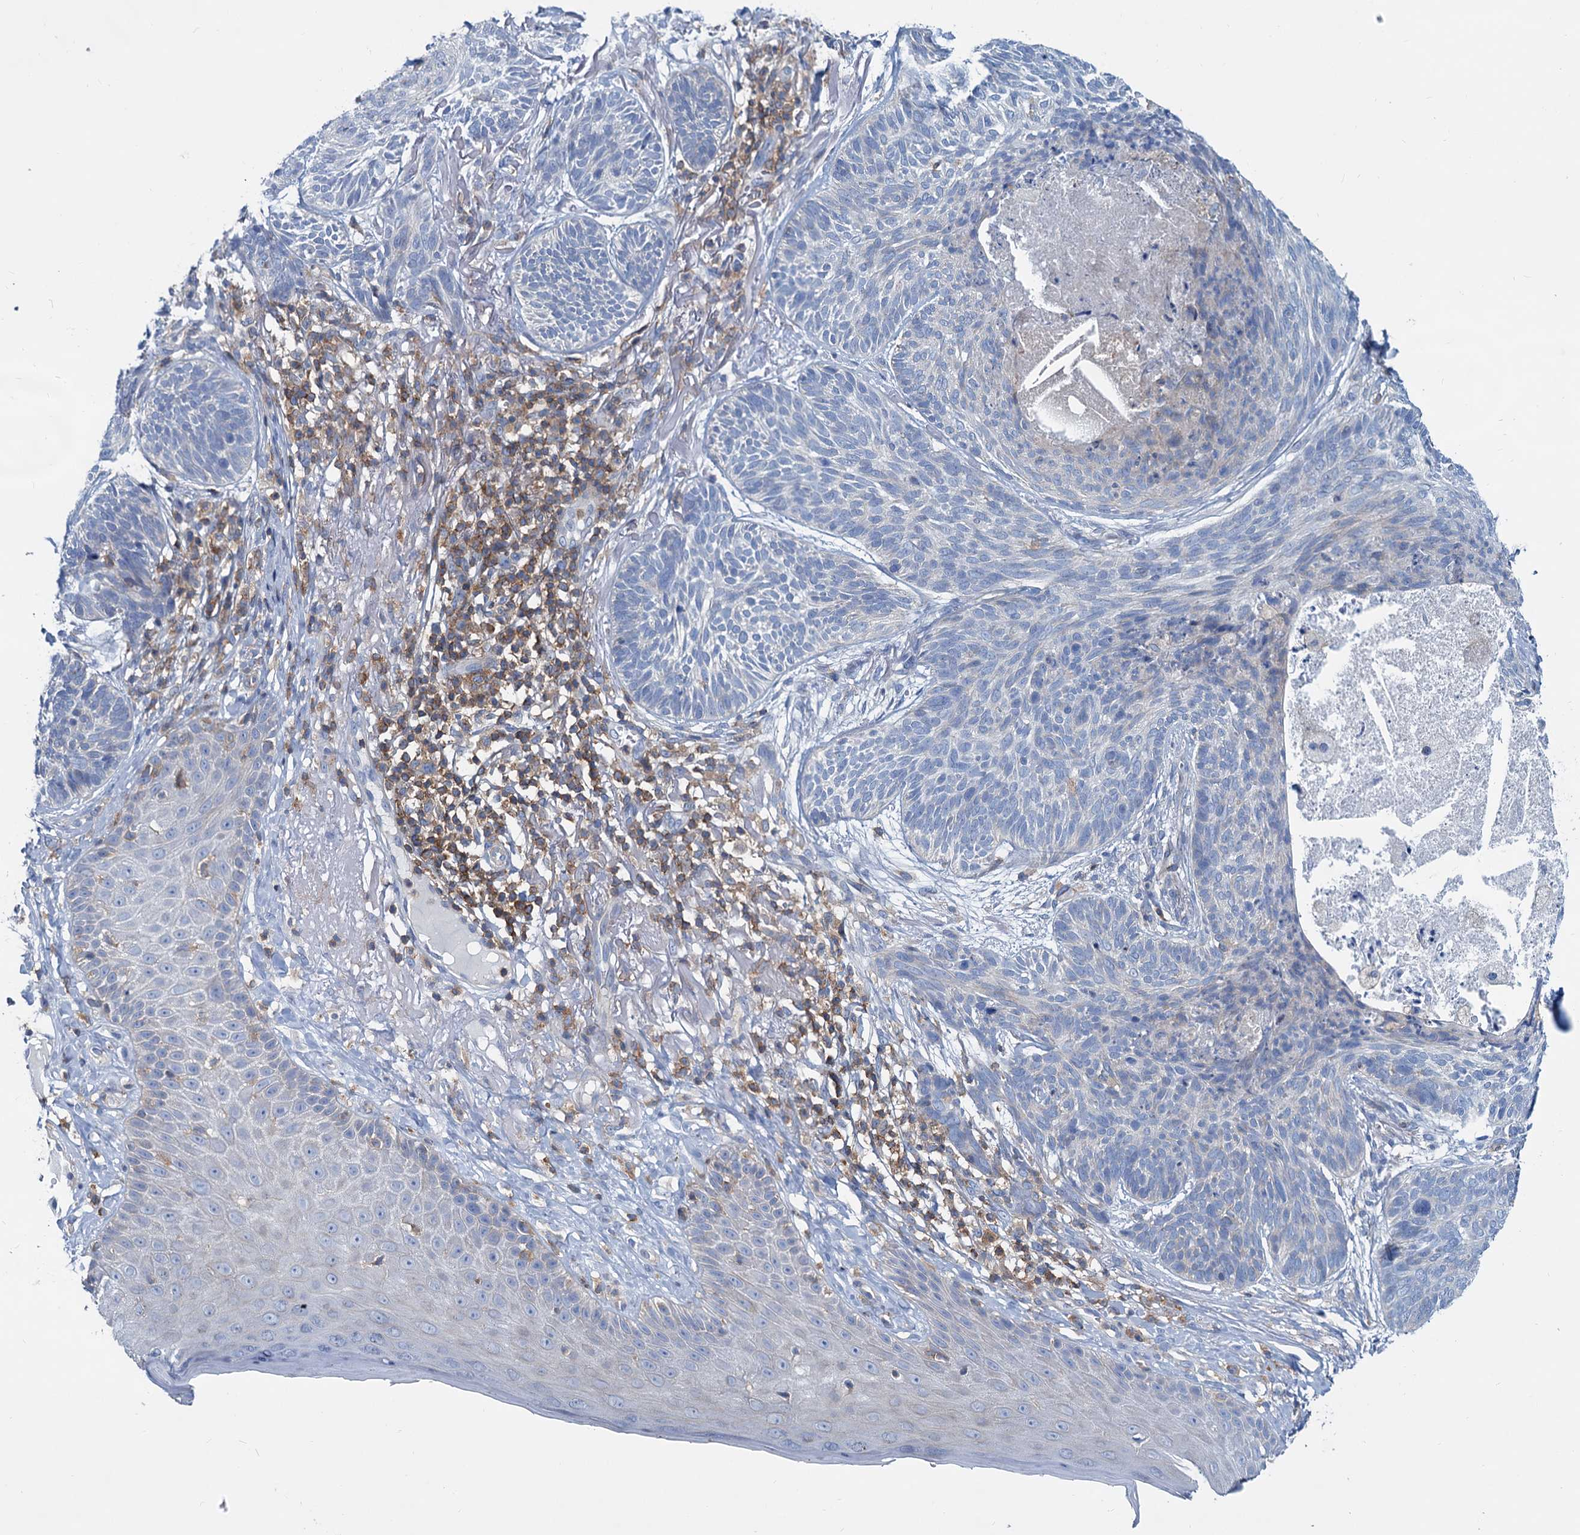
{"staining": {"intensity": "negative", "quantity": "none", "location": "none"}, "tissue": "skin cancer", "cell_type": "Tumor cells", "image_type": "cancer", "snomed": [{"axis": "morphology", "description": "Normal tissue, NOS"}, {"axis": "morphology", "description": "Basal cell carcinoma"}, {"axis": "topography", "description": "Skin"}], "caption": "Basal cell carcinoma (skin) stained for a protein using immunohistochemistry reveals no staining tumor cells.", "gene": "LRCH4", "patient": {"sex": "male", "age": 66}}